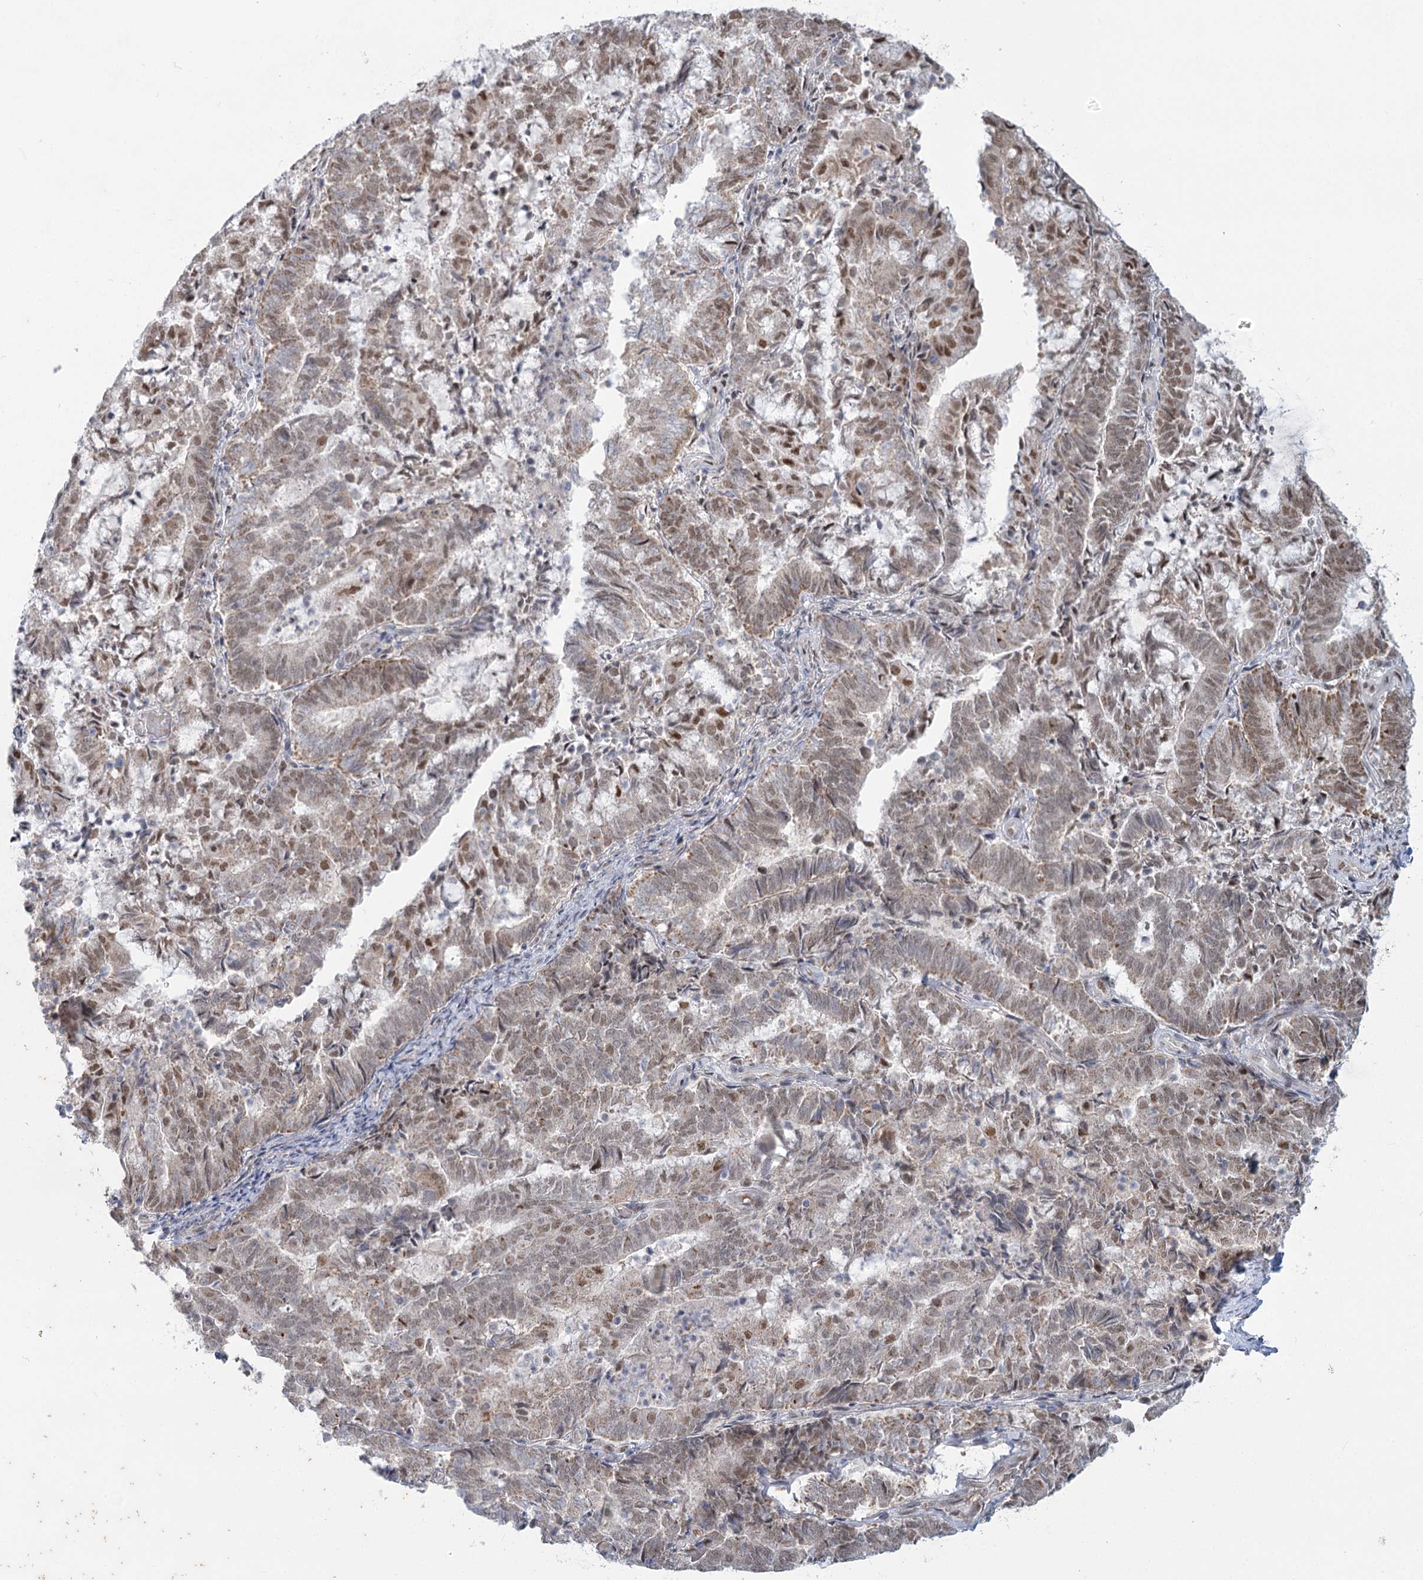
{"staining": {"intensity": "moderate", "quantity": "25%-75%", "location": "nuclear"}, "tissue": "endometrial cancer", "cell_type": "Tumor cells", "image_type": "cancer", "snomed": [{"axis": "morphology", "description": "Adenocarcinoma, NOS"}, {"axis": "topography", "description": "Endometrium"}], "caption": "Approximately 25%-75% of tumor cells in human endometrial adenocarcinoma show moderate nuclear protein staining as visualized by brown immunohistochemical staining.", "gene": "MTG1", "patient": {"sex": "female", "age": 80}}